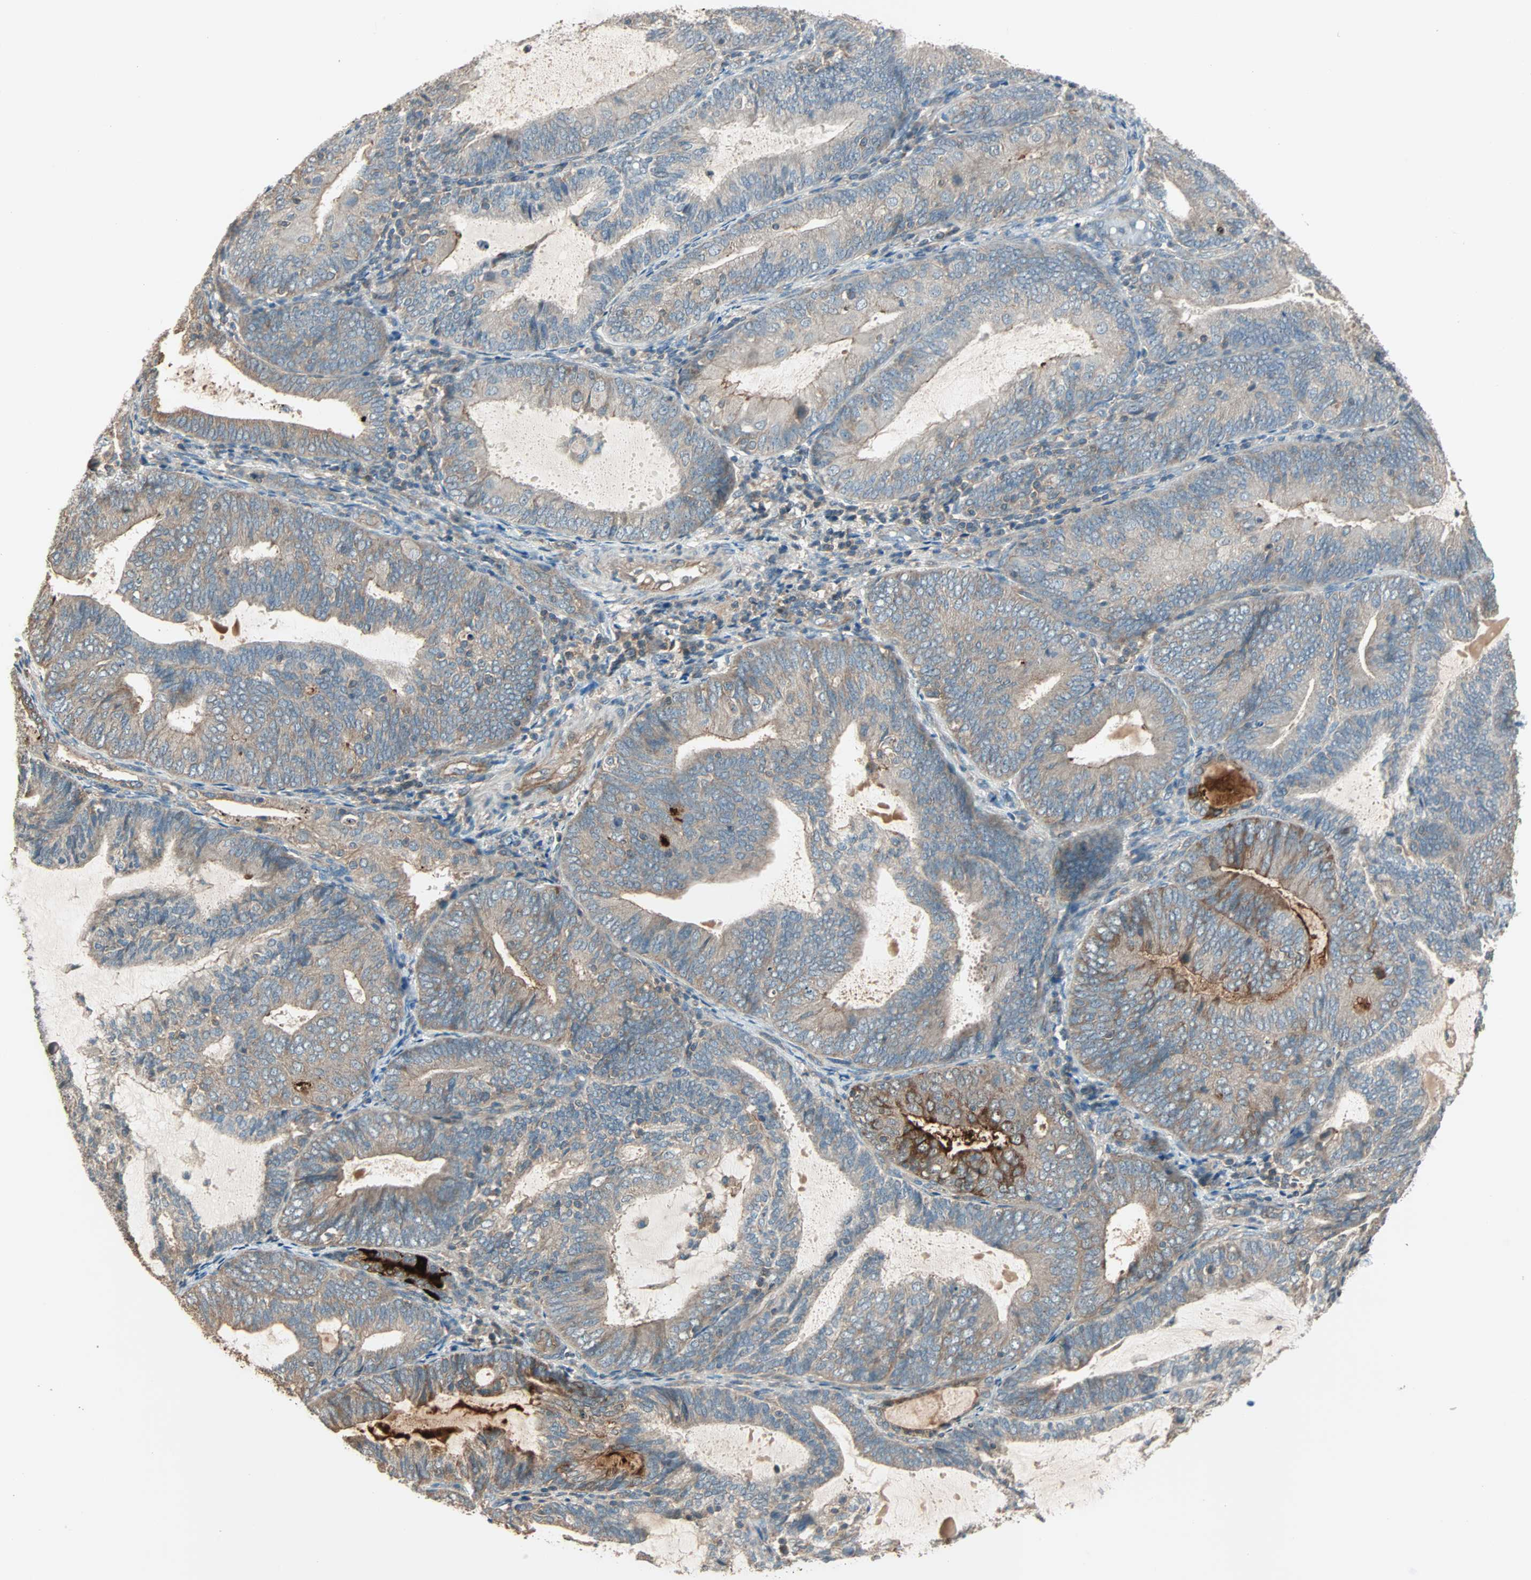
{"staining": {"intensity": "moderate", "quantity": "25%-75%", "location": "cytoplasmic/membranous"}, "tissue": "endometrial cancer", "cell_type": "Tumor cells", "image_type": "cancer", "snomed": [{"axis": "morphology", "description": "Adenocarcinoma, NOS"}, {"axis": "topography", "description": "Endometrium"}], "caption": "Endometrial adenocarcinoma tissue shows moderate cytoplasmic/membranous expression in approximately 25%-75% of tumor cells, visualized by immunohistochemistry. (DAB IHC with brightfield microscopy, high magnification).", "gene": "MAP3K21", "patient": {"sex": "female", "age": 81}}